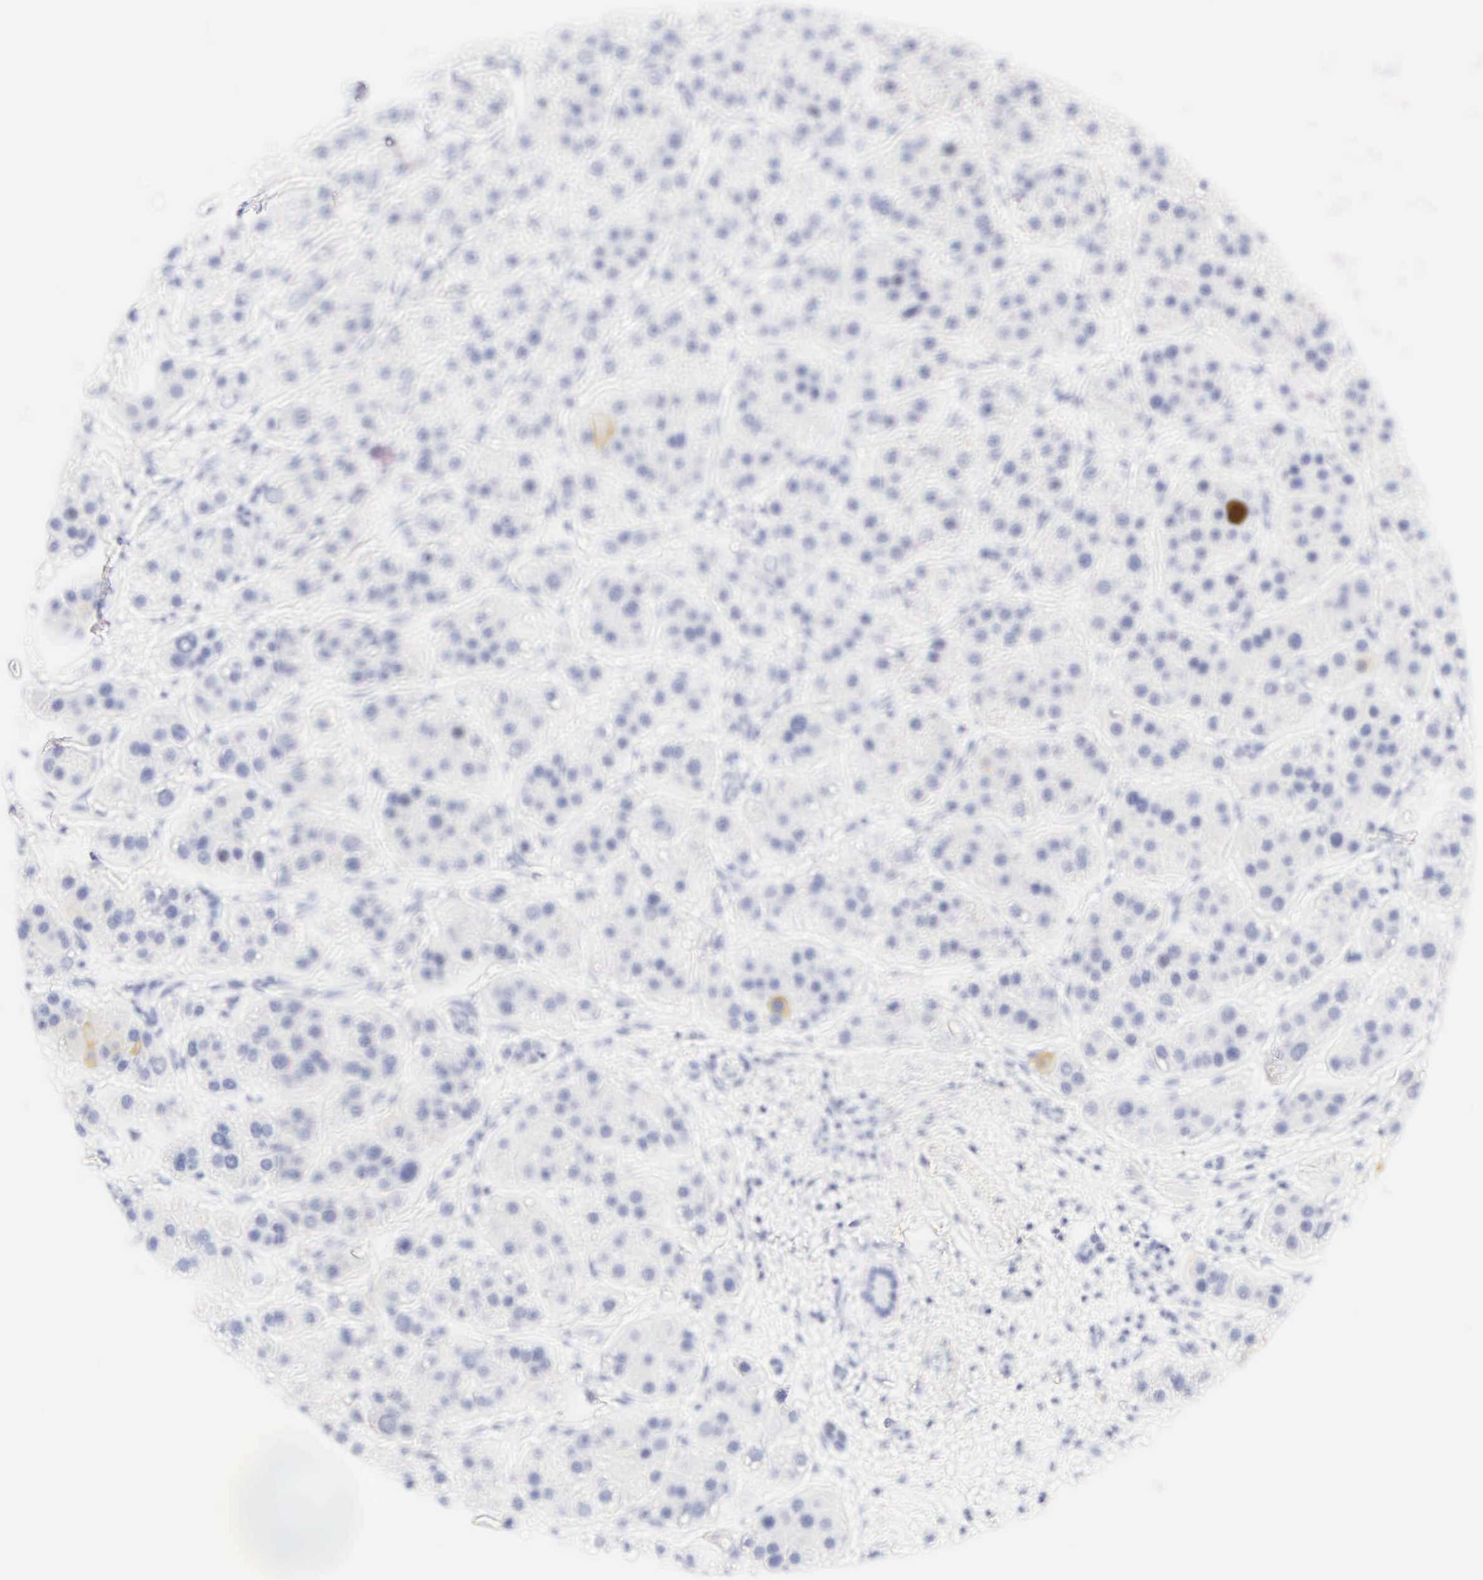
{"staining": {"intensity": "negative", "quantity": "none", "location": "none"}, "tissue": "liver cancer", "cell_type": "Tumor cells", "image_type": "cancer", "snomed": [{"axis": "morphology", "description": "Carcinoma, Hepatocellular, NOS"}, {"axis": "topography", "description": "Liver"}], "caption": "A high-resolution histopathology image shows immunohistochemistry (IHC) staining of liver hepatocellular carcinoma, which demonstrates no significant staining in tumor cells.", "gene": "KRT20", "patient": {"sex": "female", "age": 85}}